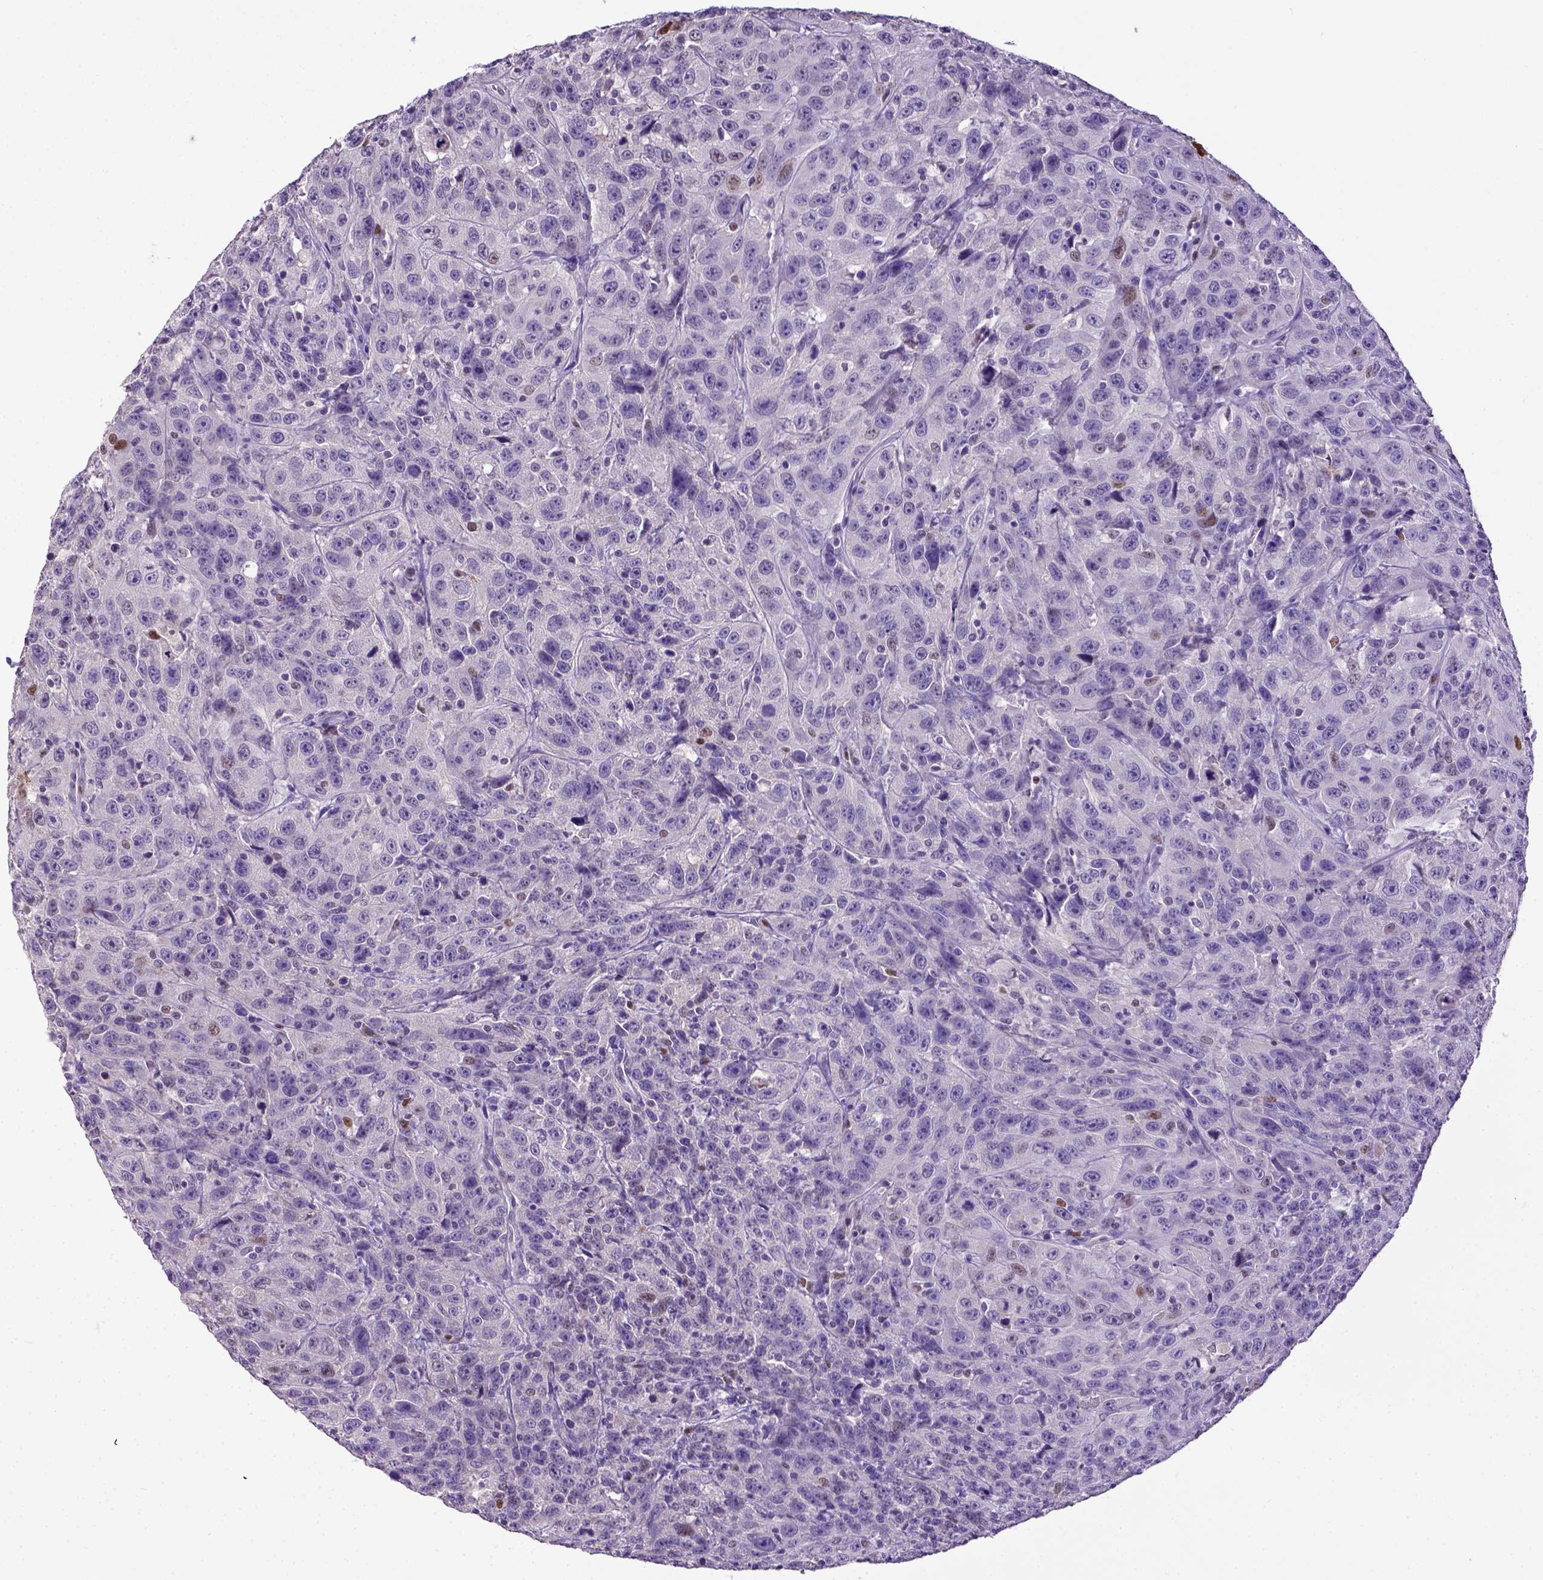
{"staining": {"intensity": "moderate", "quantity": "<25%", "location": "nuclear"}, "tissue": "urothelial cancer", "cell_type": "Tumor cells", "image_type": "cancer", "snomed": [{"axis": "morphology", "description": "Urothelial carcinoma, NOS"}, {"axis": "morphology", "description": "Urothelial carcinoma, High grade"}, {"axis": "topography", "description": "Urinary bladder"}], "caption": "Transitional cell carcinoma stained with a brown dye shows moderate nuclear positive staining in about <25% of tumor cells.", "gene": "CDKN1A", "patient": {"sex": "female", "age": 73}}